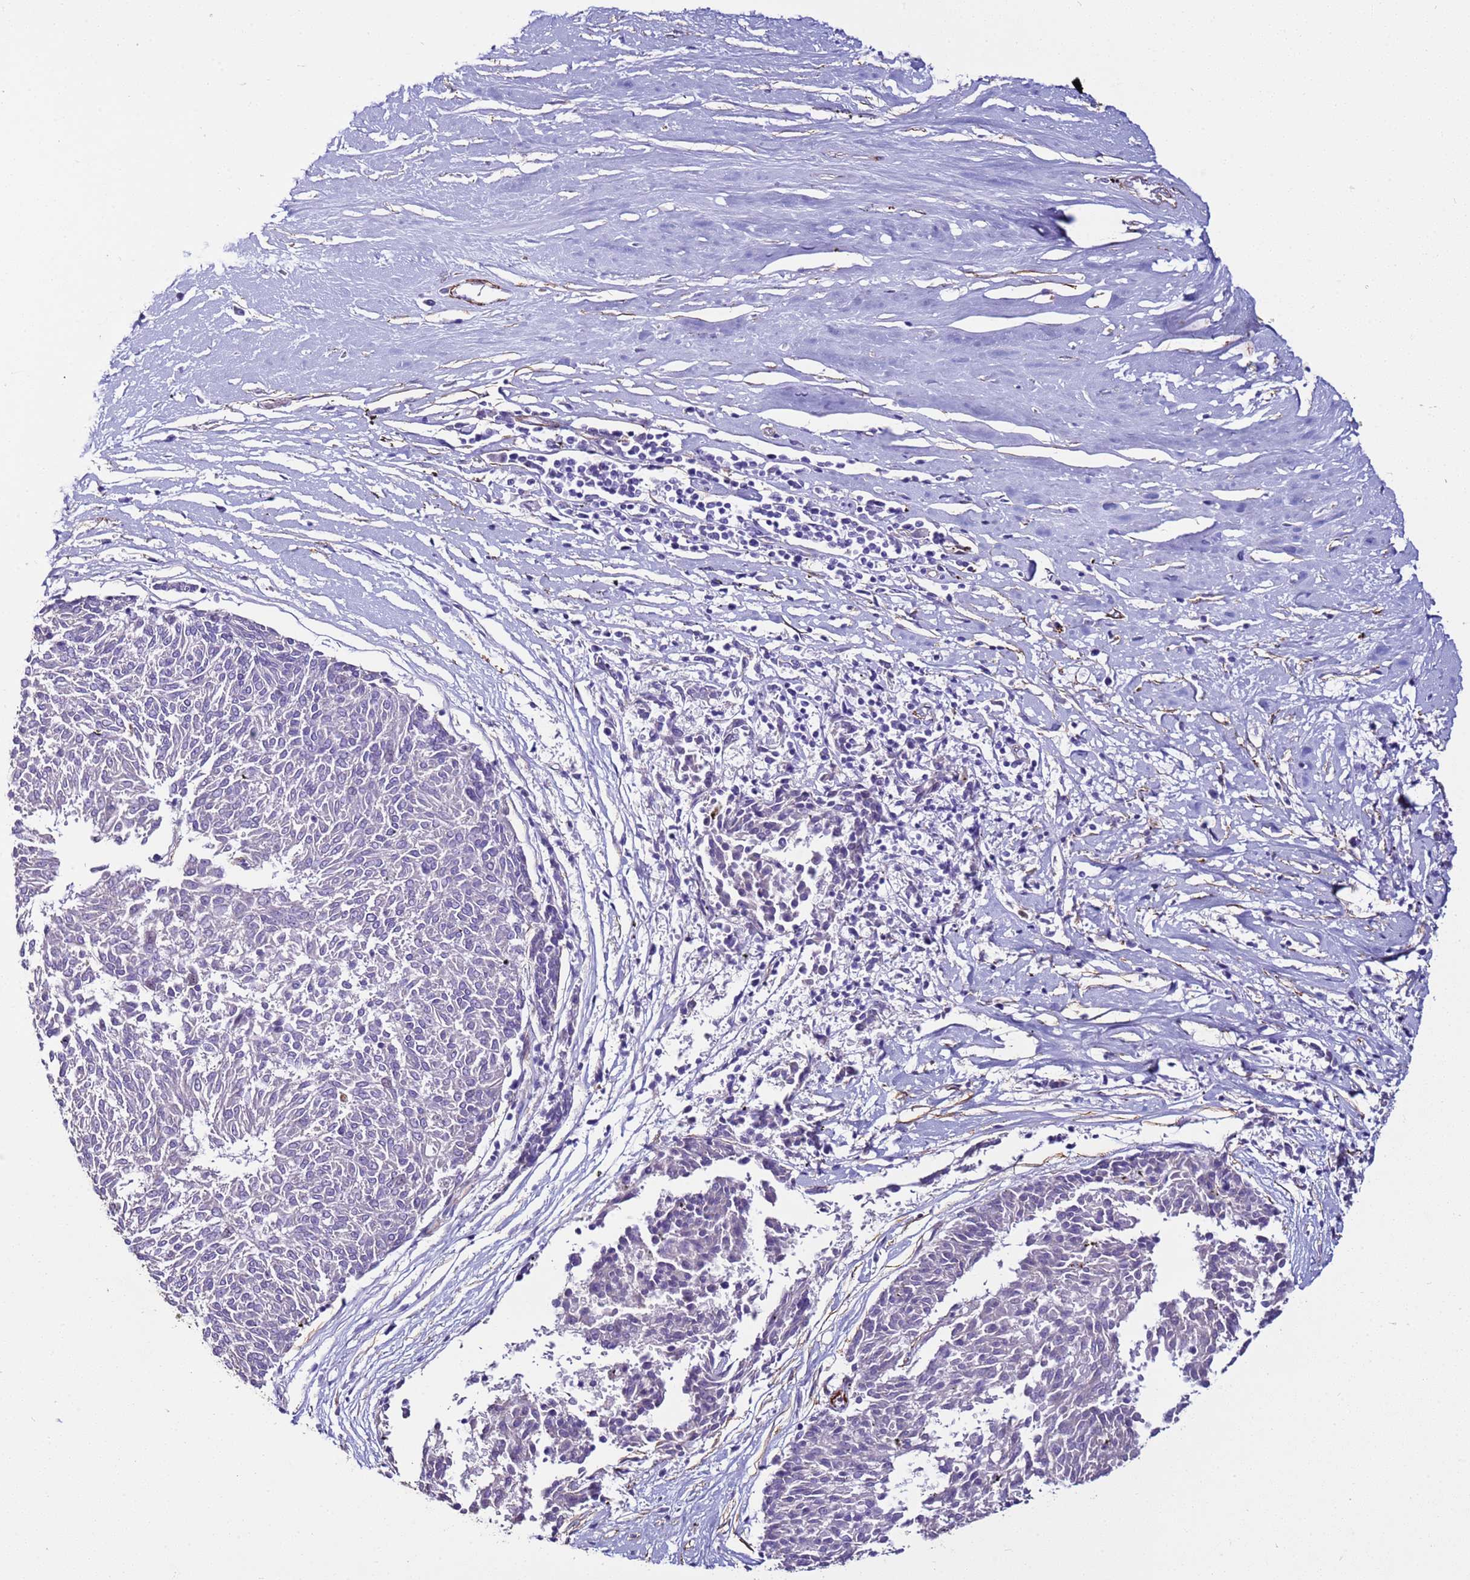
{"staining": {"intensity": "negative", "quantity": "none", "location": "none"}, "tissue": "melanoma", "cell_type": "Tumor cells", "image_type": "cancer", "snomed": [{"axis": "morphology", "description": "Malignant melanoma, NOS"}, {"axis": "topography", "description": "Skin"}], "caption": "Tumor cells are negative for protein expression in human malignant melanoma.", "gene": "RABL2B", "patient": {"sex": "female", "age": 72}}